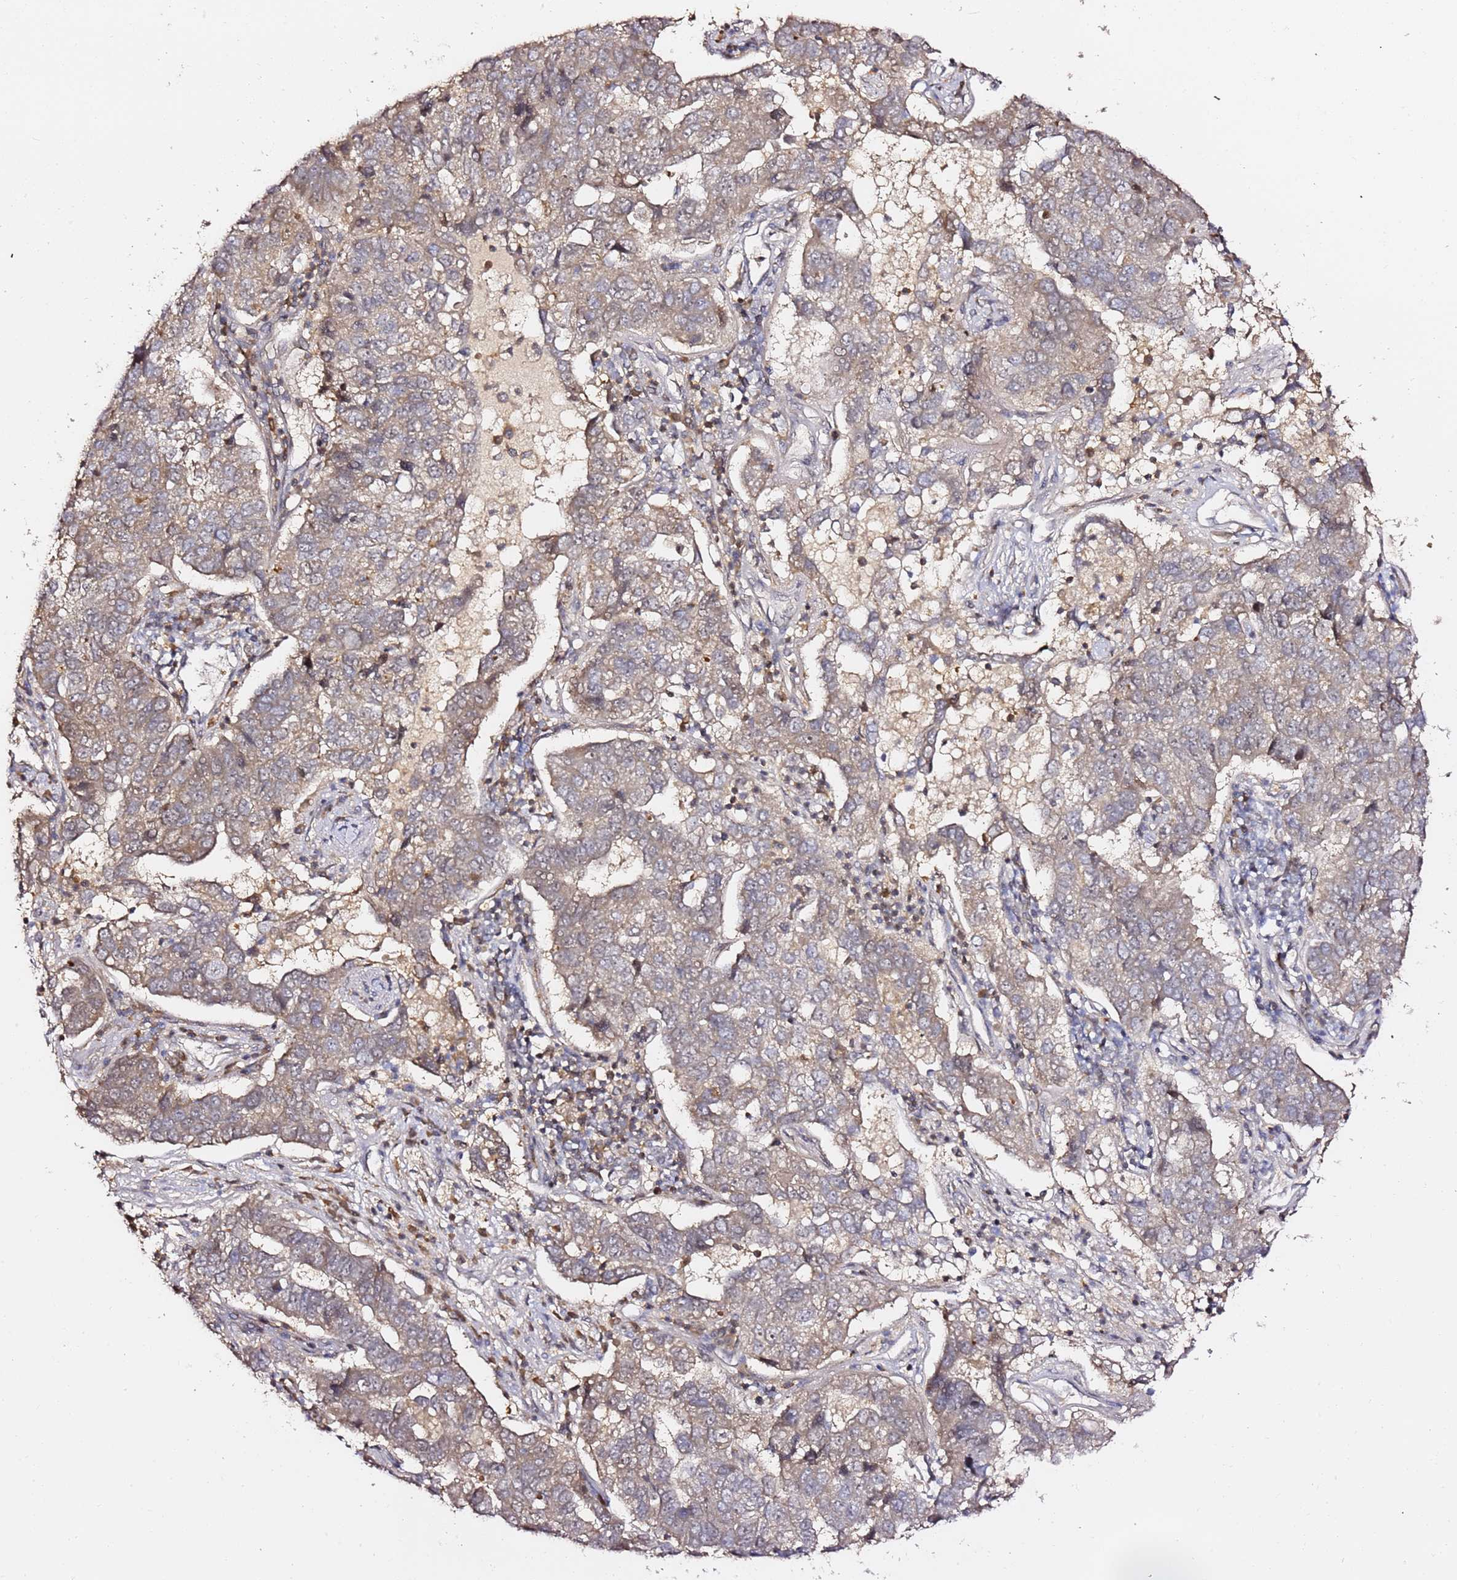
{"staining": {"intensity": "weak", "quantity": "<25%", "location": "cytoplasmic/membranous"}, "tissue": "pancreatic cancer", "cell_type": "Tumor cells", "image_type": "cancer", "snomed": [{"axis": "morphology", "description": "Adenocarcinoma, NOS"}, {"axis": "topography", "description": "Pancreas"}], "caption": "Immunohistochemistry photomicrograph of human adenocarcinoma (pancreatic) stained for a protein (brown), which exhibits no expression in tumor cells.", "gene": "OR5V1", "patient": {"sex": "female", "age": 61}}